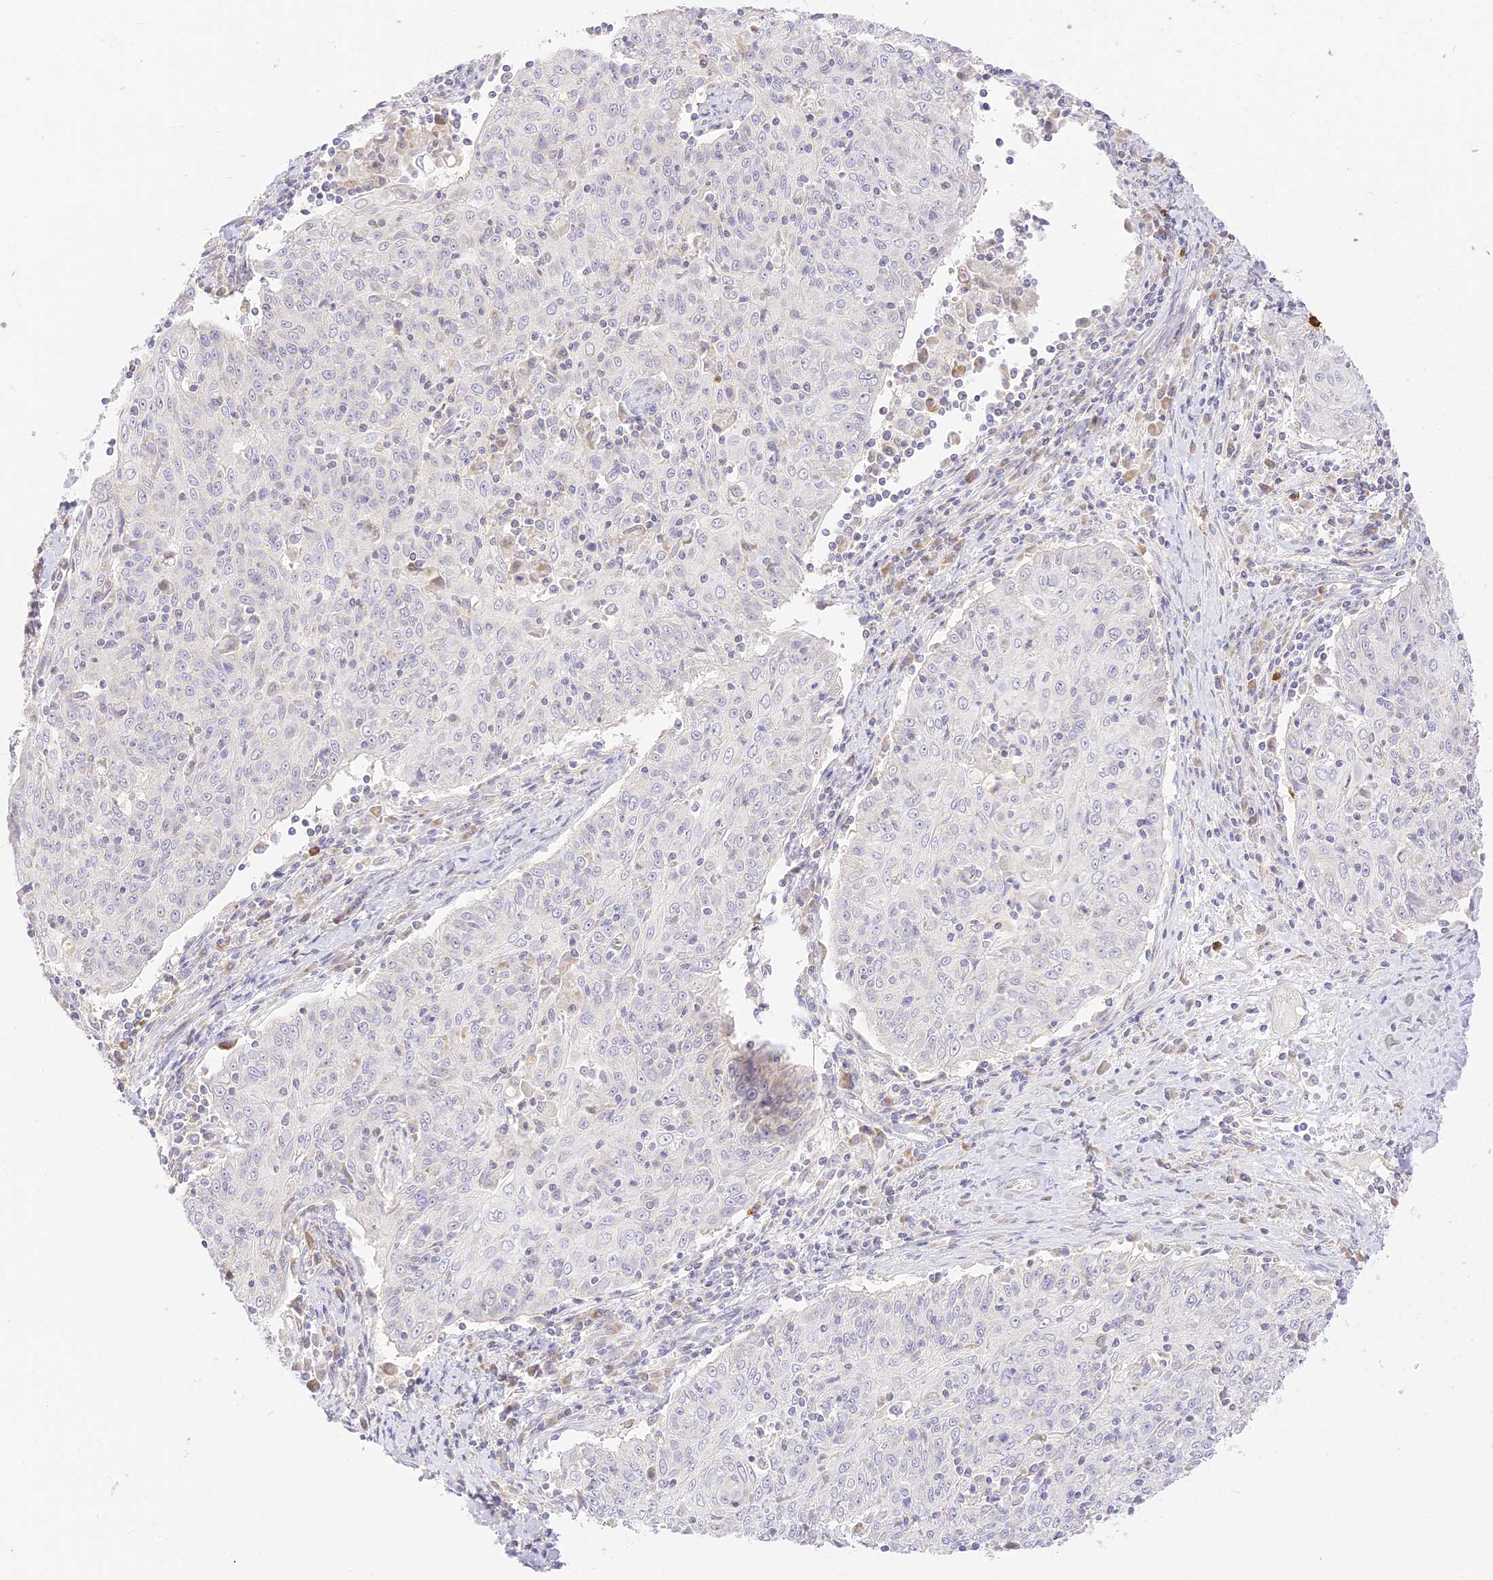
{"staining": {"intensity": "negative", "quantity": "none", "location": "none"}, "tissue": "cervical cancer", "cell_type": "Tumor cells", "image_type": "cancer", "snomed": [{"axis": "morphology", "description": "Squamous cell carcinoma, NOS"}, {"axis": "topography", "description": "Cervix"}], "caption": "IHC image of cervical cancer stained for a protein (brown), which displays no staining in tumor cells.", "gene": "LRRC15", "patient": {"sex": "female", "age": 48}}